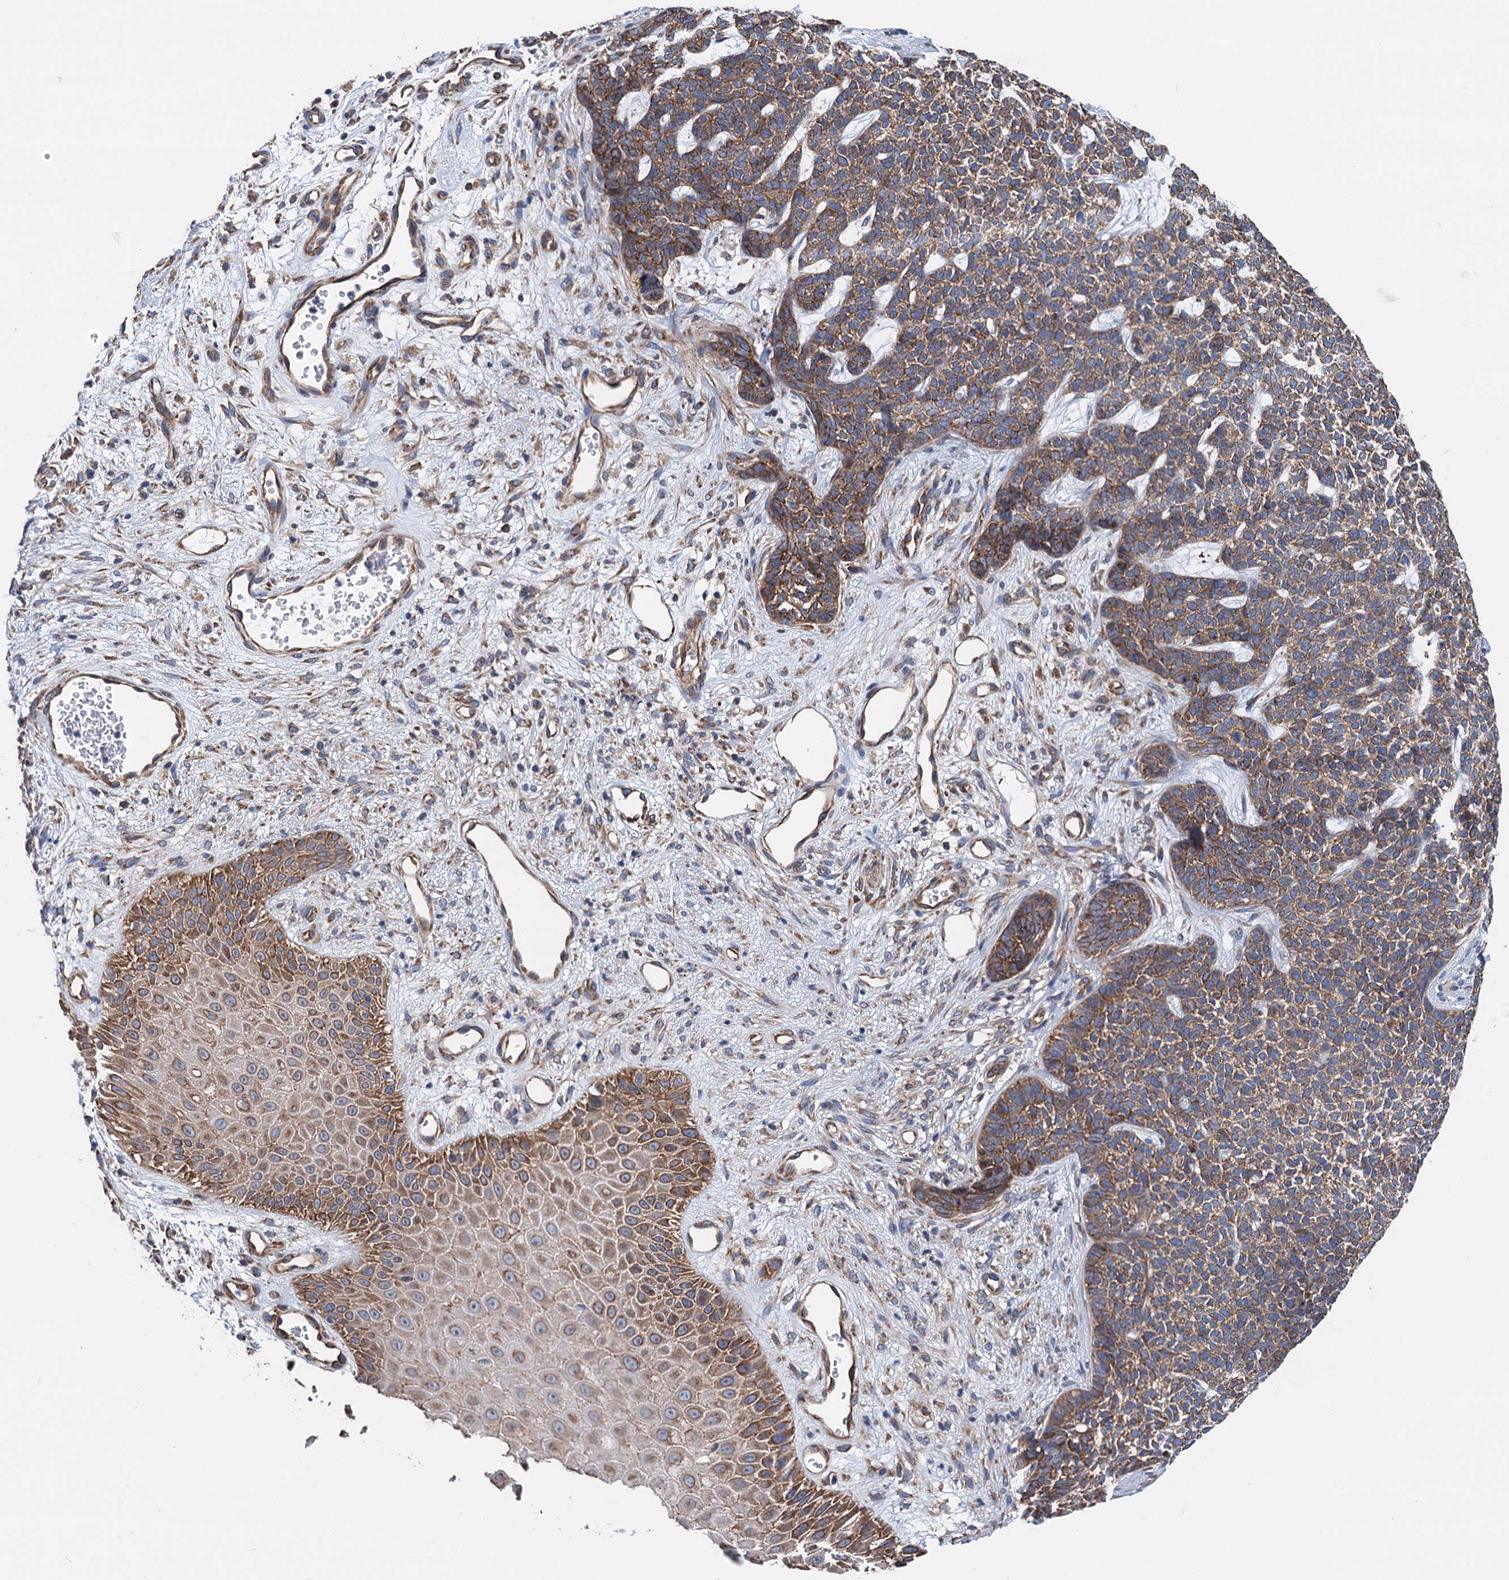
{"staining": {"intensity": "moderate", "quantity": ">75%", "location": "cytoplasmic/membranous"}, "tissue": "skin cancer", "cell_type": "Tumor cells", "image_type": "cancer", "snomed": [{"axis": "morphology", "description": "Basal cell carcinoma"}, {"axis": "topography", "description": "Skin"}], "caption": "DAB (3,3'-diaminobenzidine) immunohistochemical staining of human skin basal cell carcinoma displays moderate cytoplasmic/membranous protein staining in approximately >75% of tumor cells. The protein is stained brown, and the nuclei are stained in blue (DAB IHC with brightfield microscopy, high magnification).", "gene": "SLC12A7", "patient": {"sex": "female", "age": 84}}